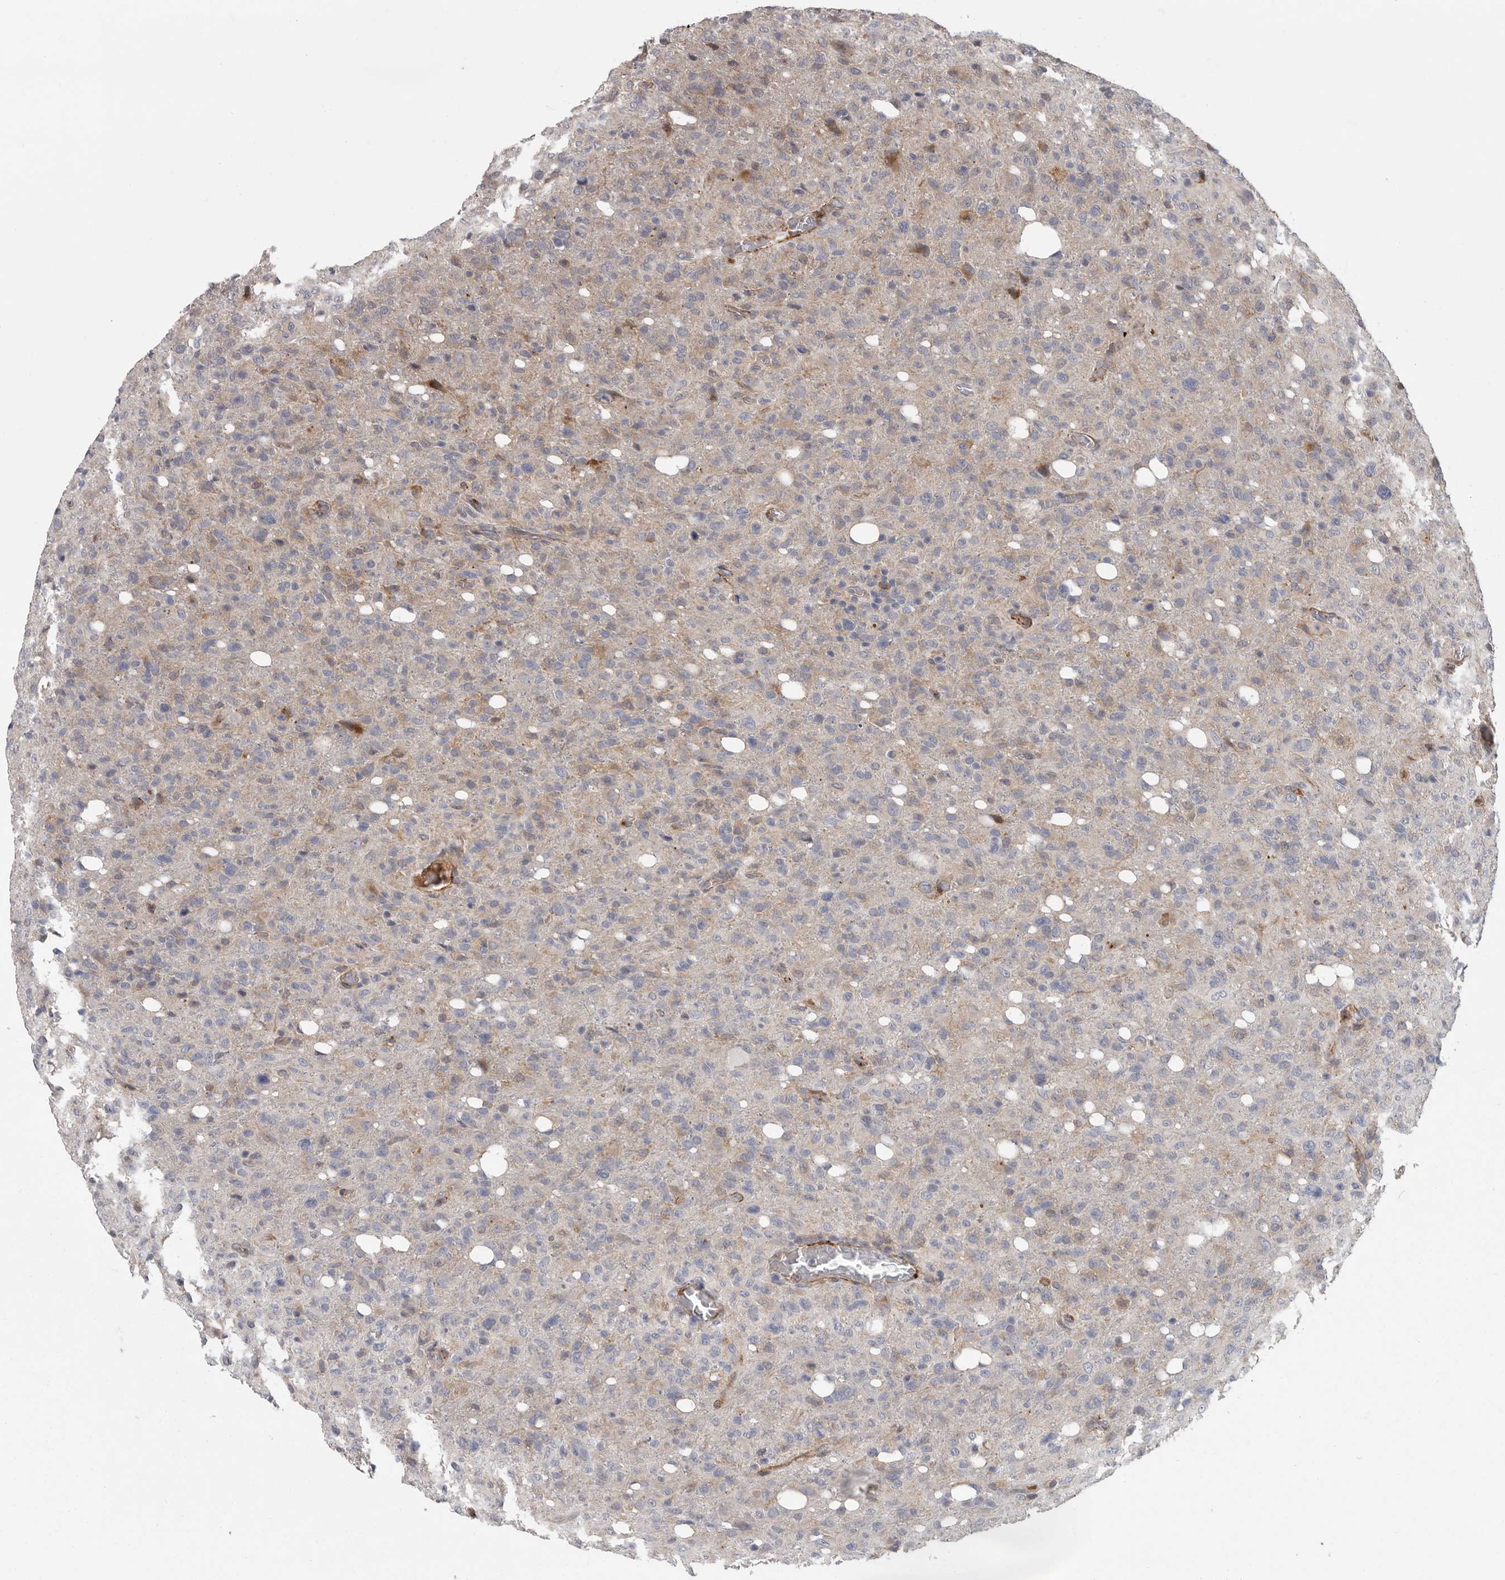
{"staining": {"intensity": "moderate", "quantity": "<25%", "location": "cytoplasmic/membranous"}, "tissue": "glioma", "cell_type": "Tumor cells", "image_type": "cancer", "snomed": [{"axis": "morphology", "description": "Glioma, malignant, High grade"}, {"axis": "topography", "description": "Brain"}], "caption": "DAB (3,3'-diaminobenzidine) immunohistochemical staining of human glioma reveals moderate cytoplasmic/membranous protein expression in about <25% of tumor cells. (Brightfield microscopy of DAB IHC at high magnification).", "gene": "ATXN3L", "patient": {"sex": "female", "age": 57}}